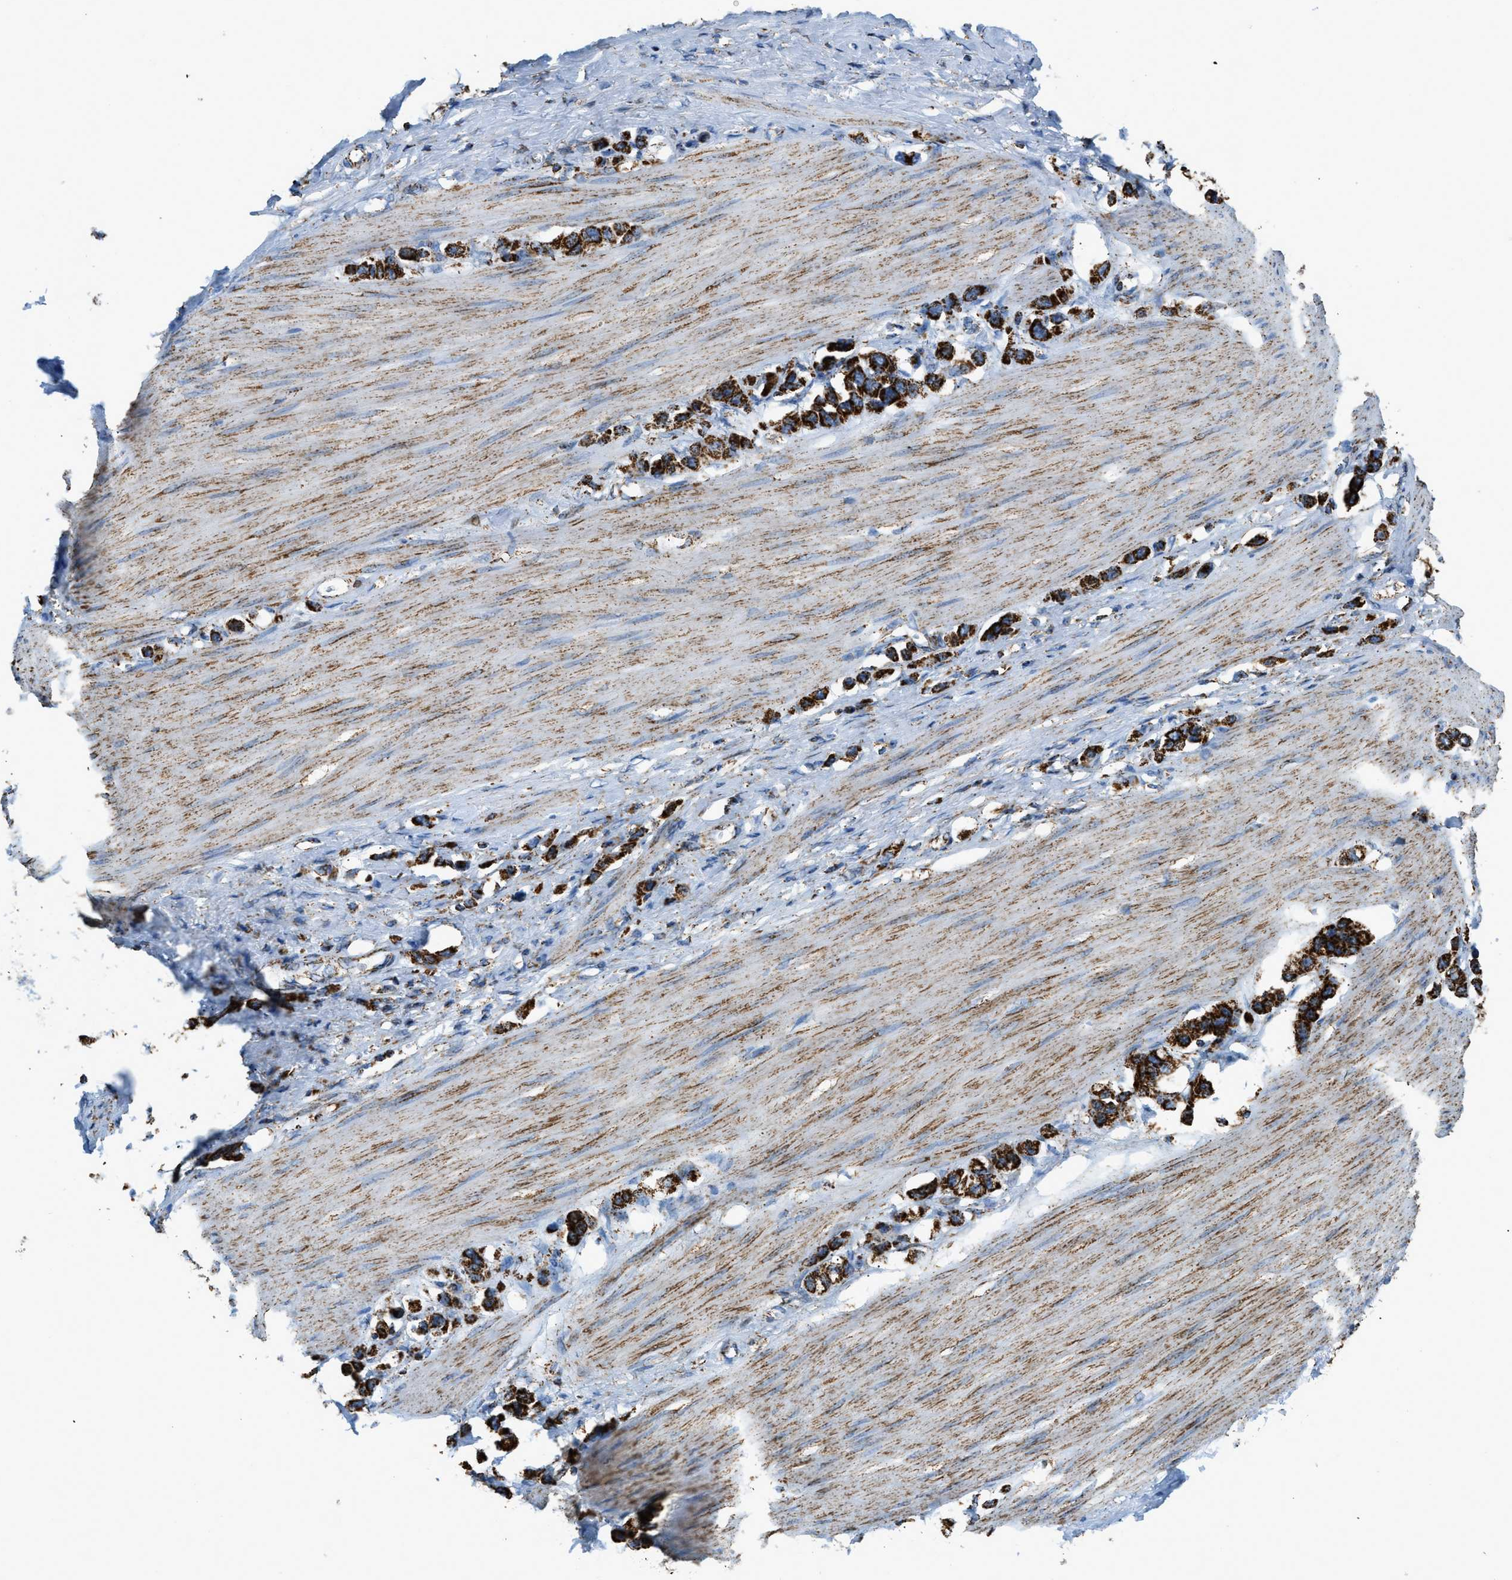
{"staining": {"intensity": "strong", "quantity": ">75%", "location": "cytoplasmic/membranous"}, "tissue": "stomach cancer", "cell_type": "Tumor cells", "image_type": "cancer", "snomed": [{"axis": "morphology", "description": "Adenocarcinoma, NOS"}, {"axis": "topography", "description": "Stomach"}], "caption": "Brown immunohistochemical staining in human adenocarcinoma (stomach) displays strong cytoplasmic/membranous expression in approximately >75% of tumor cells.", "gene": "ETFB", "patient": {"sex": "female", "age": 65}}